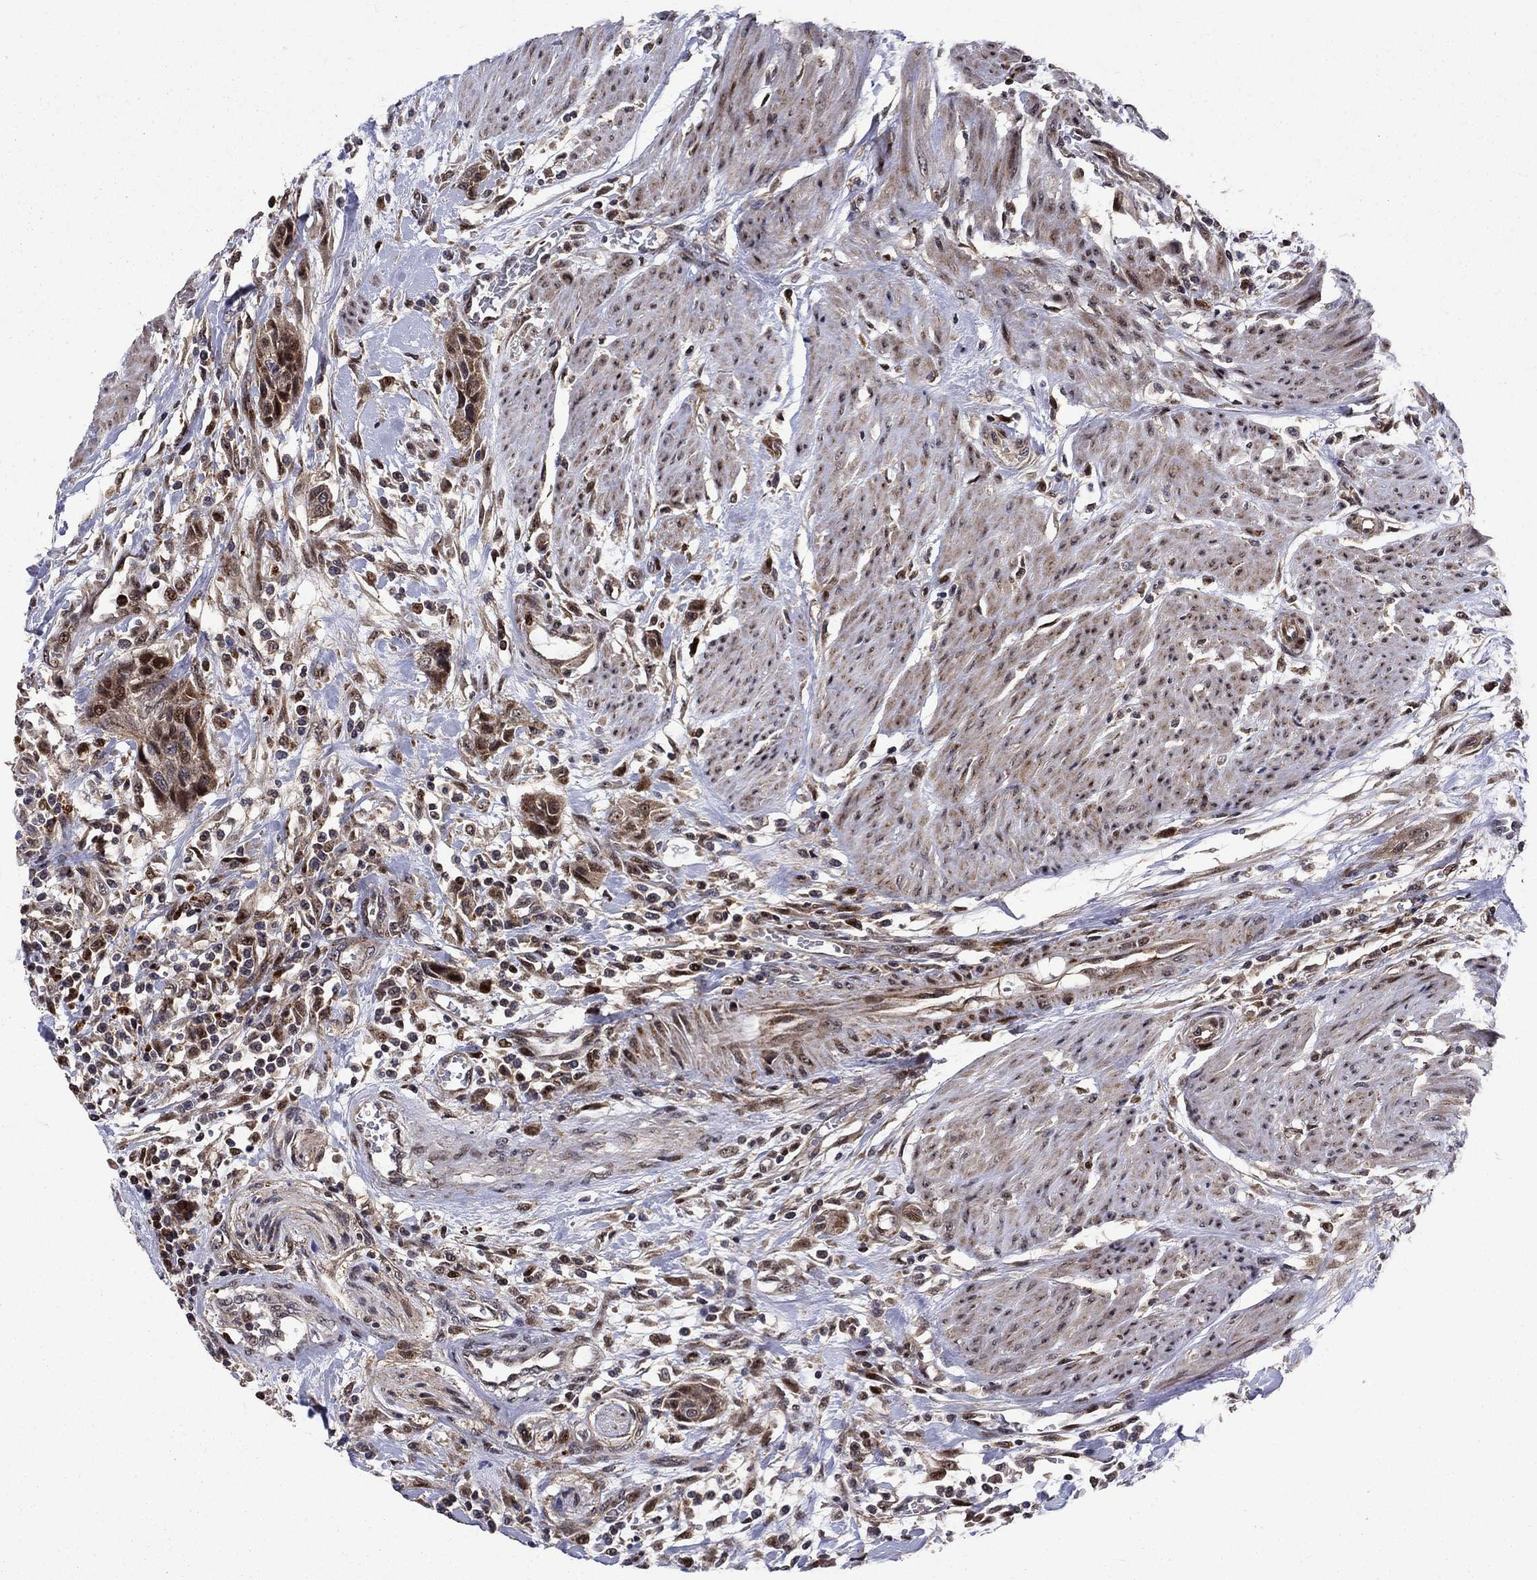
{"staining": {"intensity": "moderate", "quantity": ">75%", "location": "cytoplasmic/membranous,nuclear"}, "tissue": "urothelial cancer", "cell_type": "Tumor cells", "image_type": "cancer", "snomed": [{"axis": "morphology", "description": "Urothelial carcinoma, High grade"}, {"axis": "topography", "description": "Urinary bladder"}], "caption": "High-magnification brightfield microscopy of urothelial carcinoma (high-grade) stained with DAB (3,3'-diaminobenzidine) (brown) and counterstained with hematoxylin (blue). tumor cells exhibit moderate cytoplasmic/membranous and nuclear expression is seen in approximately>75% of cells.", "gene": "AGTPBP1", "patient": {"sex": "male", "age": 35}}